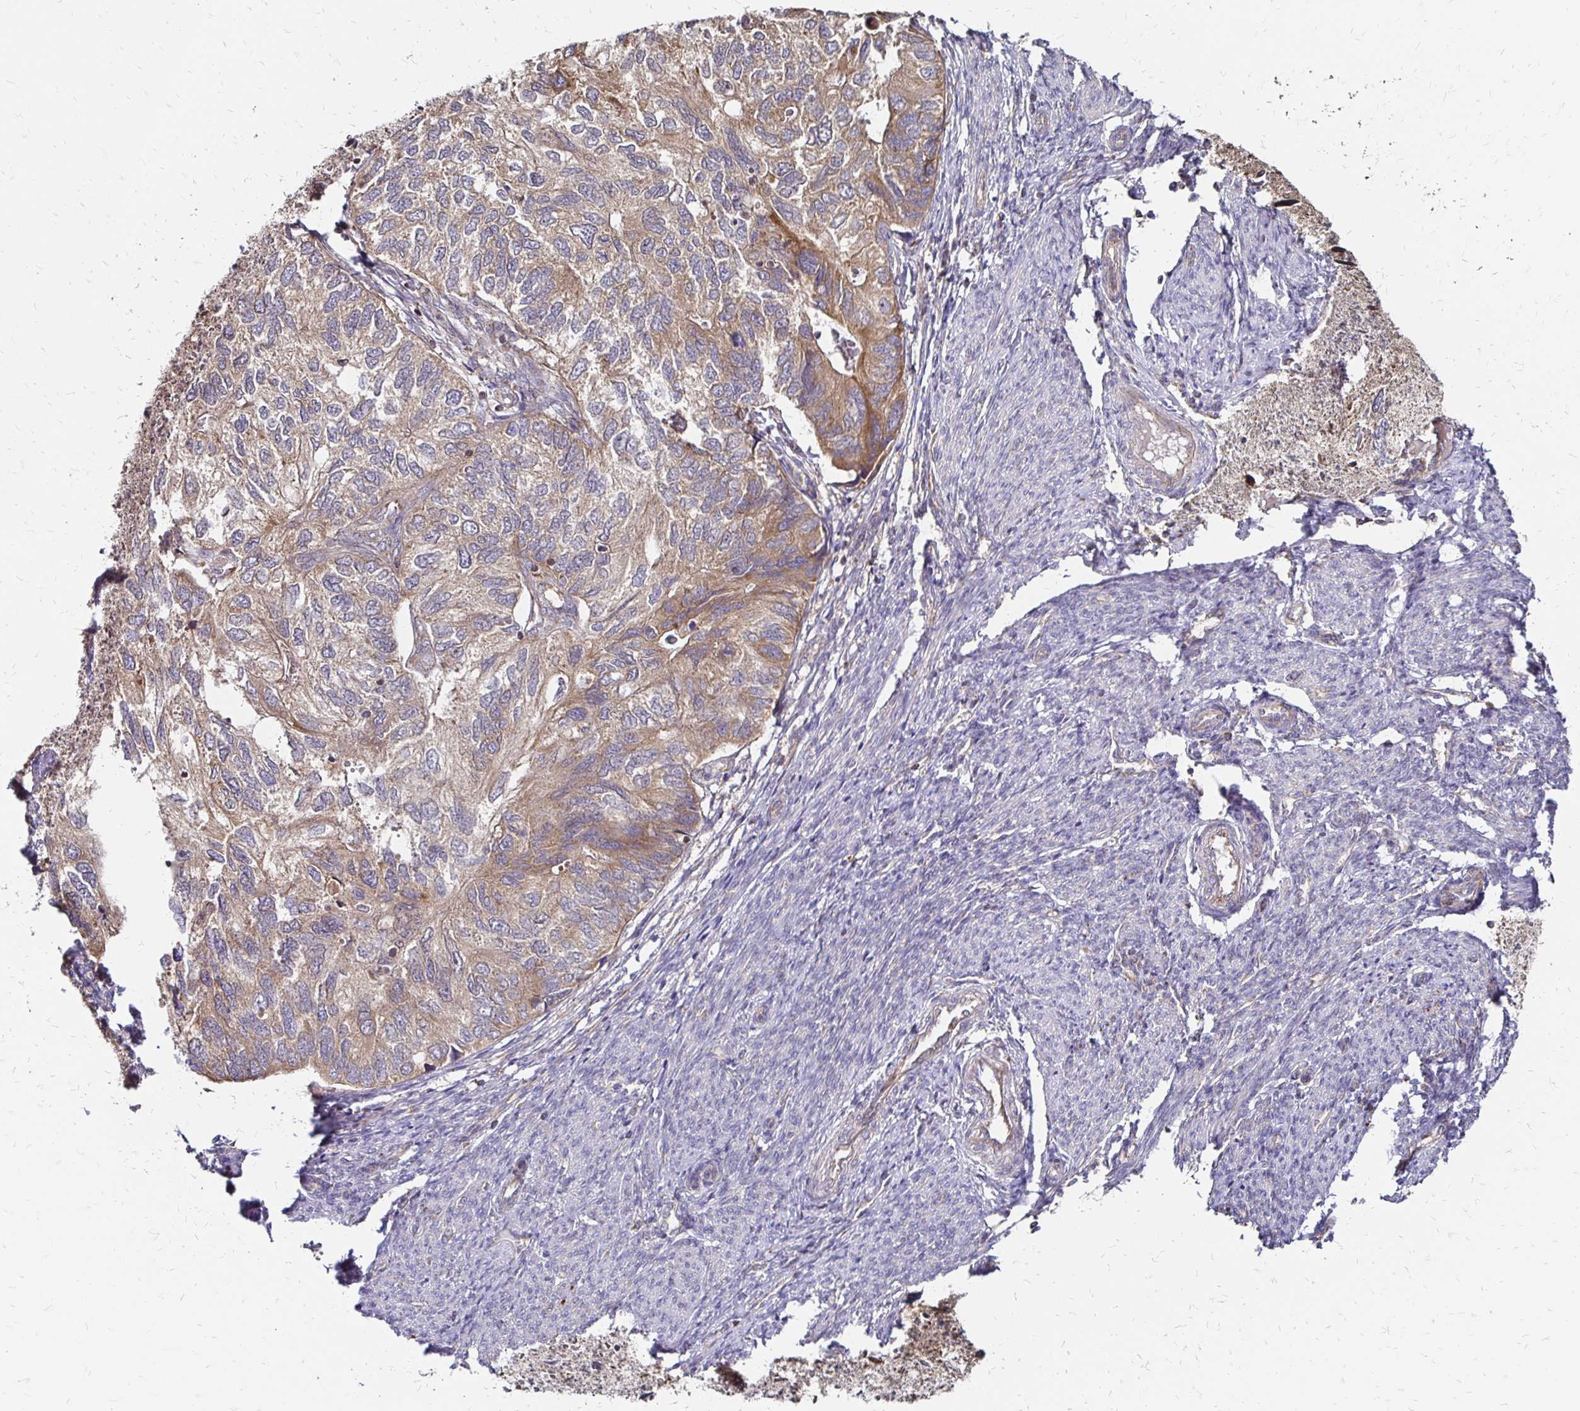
{"staining": {"intensity": "weak", "quantity": ">75%", "location": "cytoplasmic/membranous"}, "tissue": "endometrial cancer", "cell_type": "Tumor cells", "image_type": "cancer", "snomed": [{"axis": "morphology", "description": "Carcinoma, NOS"}, {"axis": "topography", "description": "Uterus"}], "caption": "Tumor cells show weak cytoplasmic/membranous expression in about >75% of cells in endometrial carcinoma.", "gene": "ZW10", "patient": {"sex": "female", "age": 76}}